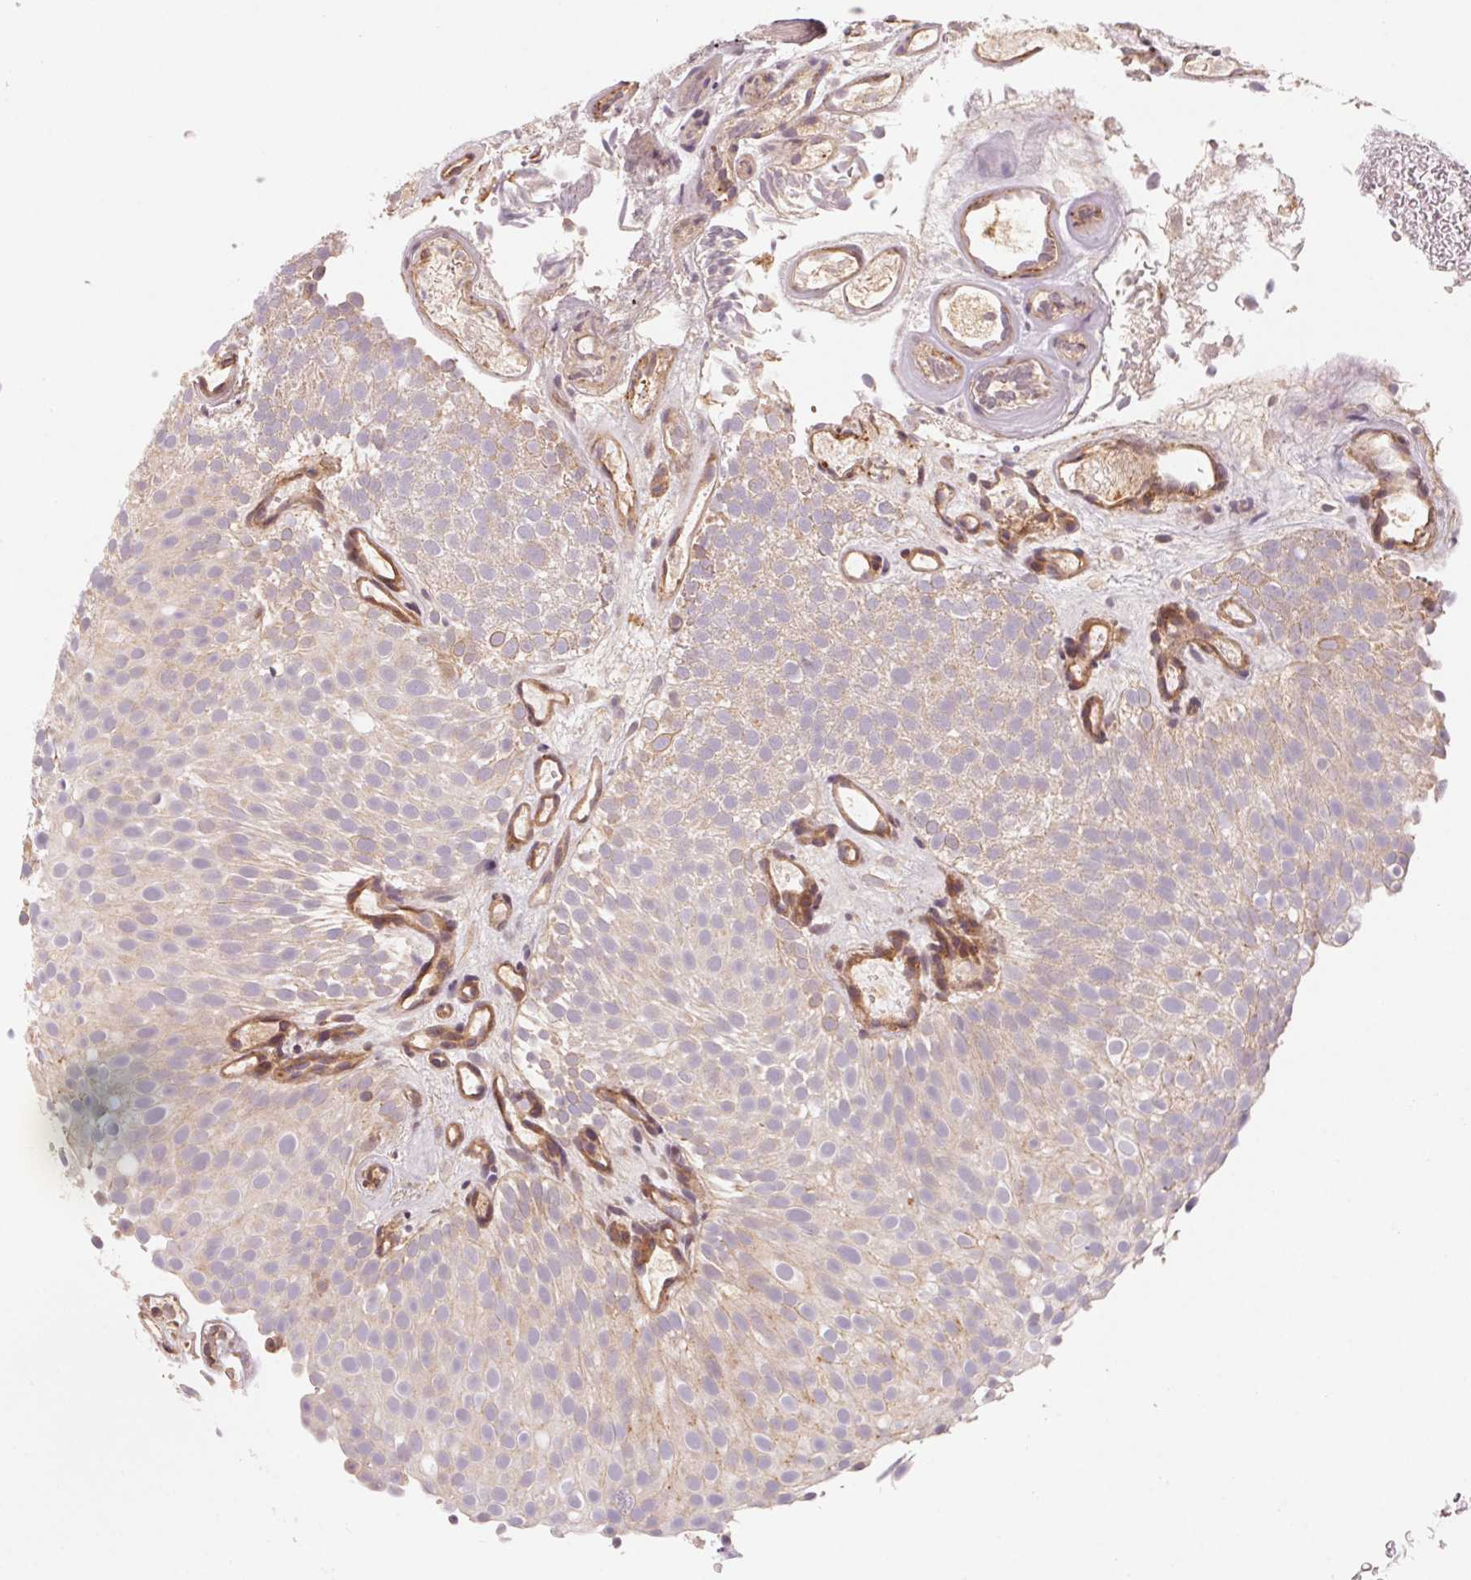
{"staining": {"intensity": "weak", "quantity": "<25%", "location": "cytoplasmic/membranous"}, "tissue": "urothelial cancer", "cell_type": "Tumor cells", "image_type": "cancer", "snomed": [{"axis": "morphology", "description": "Urothelial carcinoma, Low grade"}, {"axis": "topography", "description": "Urinary bladder"}], "caption": "Immunohistochemistry photomicrograph of urothelial cancer stained for a protein (brown), which shows no expression in tumor cells.", "gene": "CCDC112", "patient": {"sex": "male", "age": 78}}